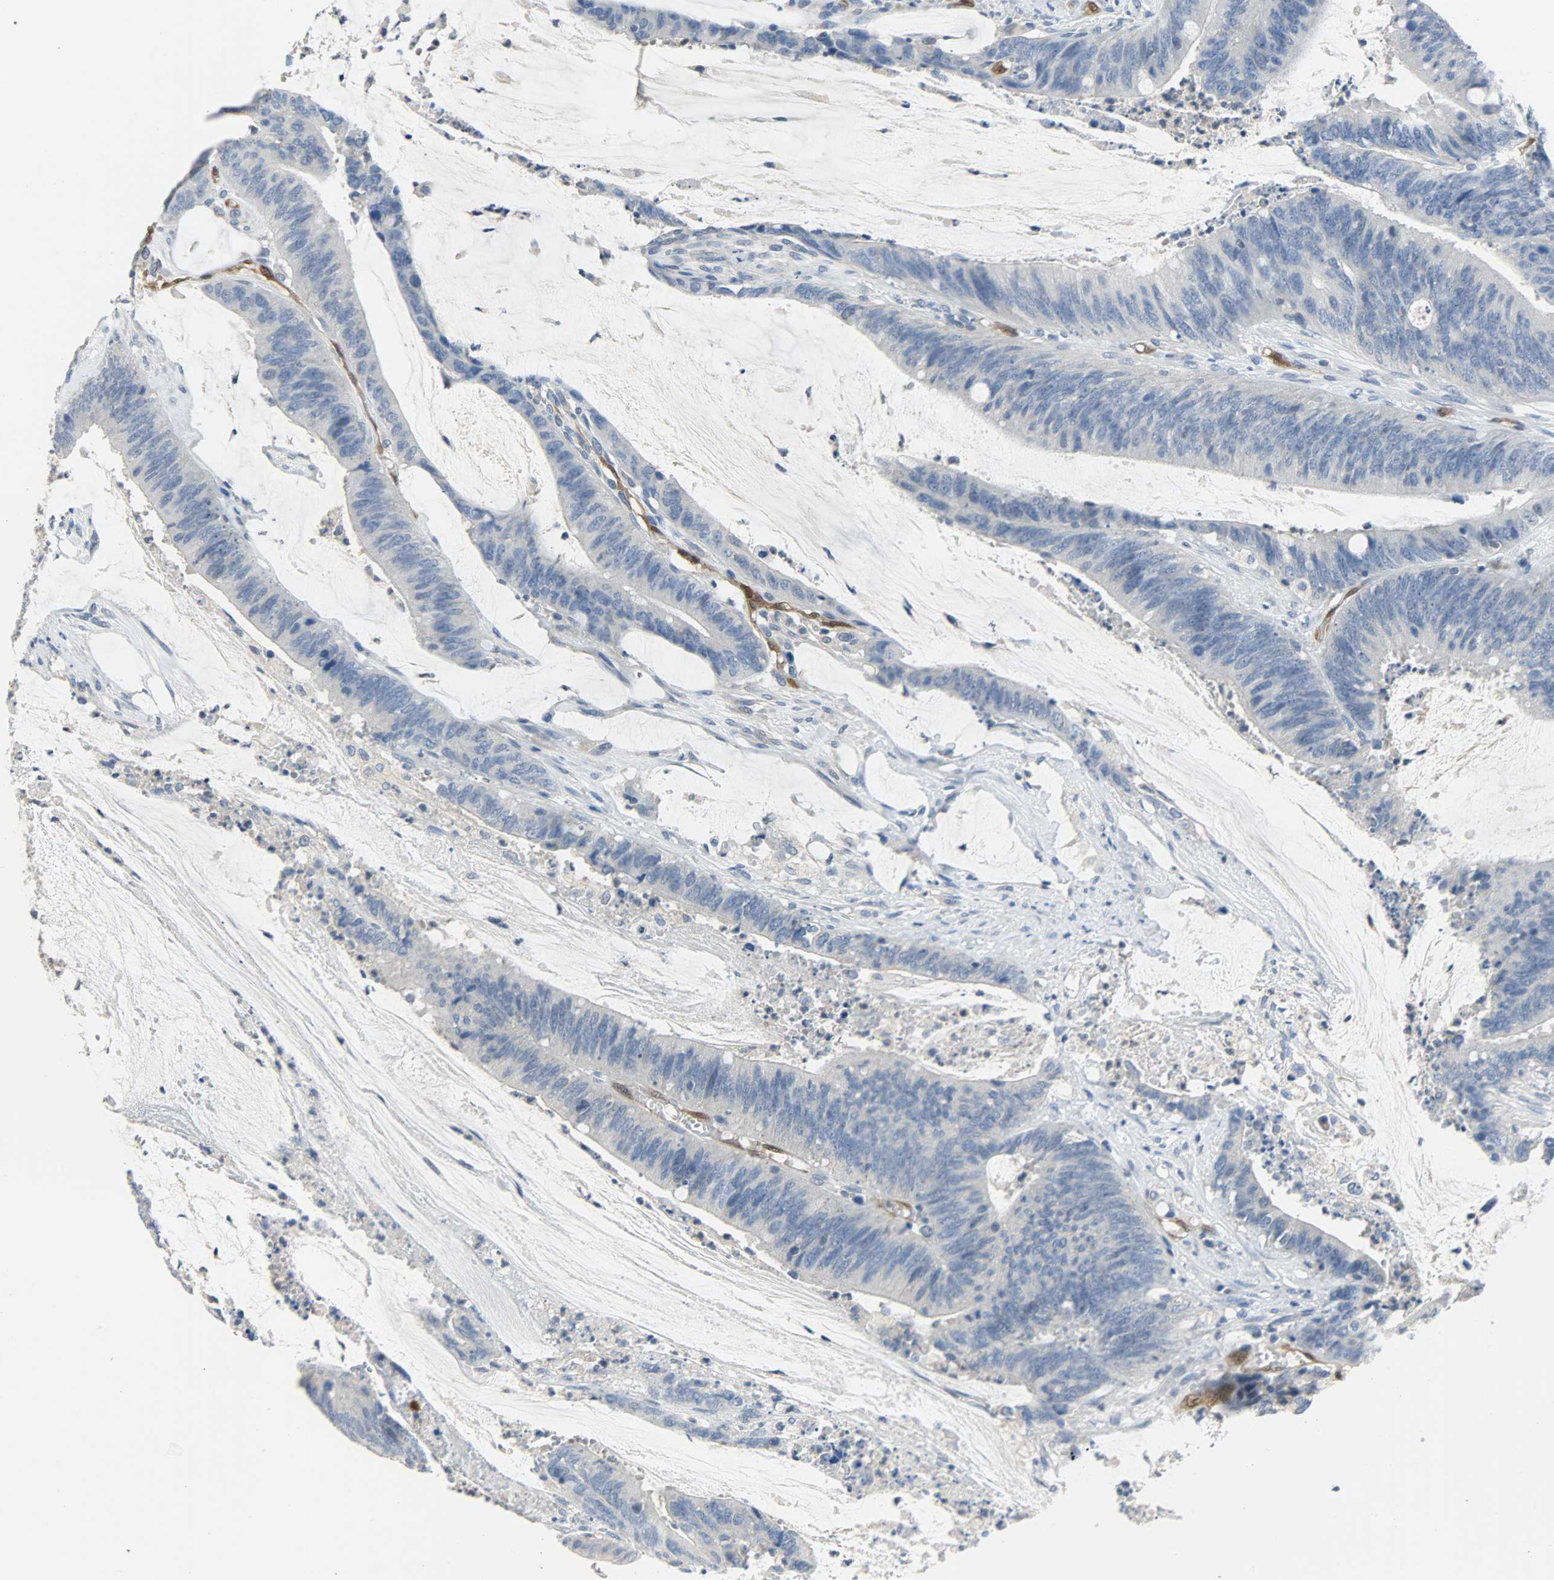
{"staining": {"intensity": "negative", "quantity": "none", "location": "none"}, "tissue": "colorectal cancer", "cell_type": "Tumor cells", "image_type": "cancer", "snomed": [{"axis": "morphology", "description": "Adenocarcinoma, NOS"}, {"axis": "topography", "description": "Rectum"}], "caption": "The photomicrograph shows no significant positivity in tumor cells of colorectal cancer (adenocarcinoma).", "gene": "FKBP1A", "patient": {"sex": "female", "age": 66}}